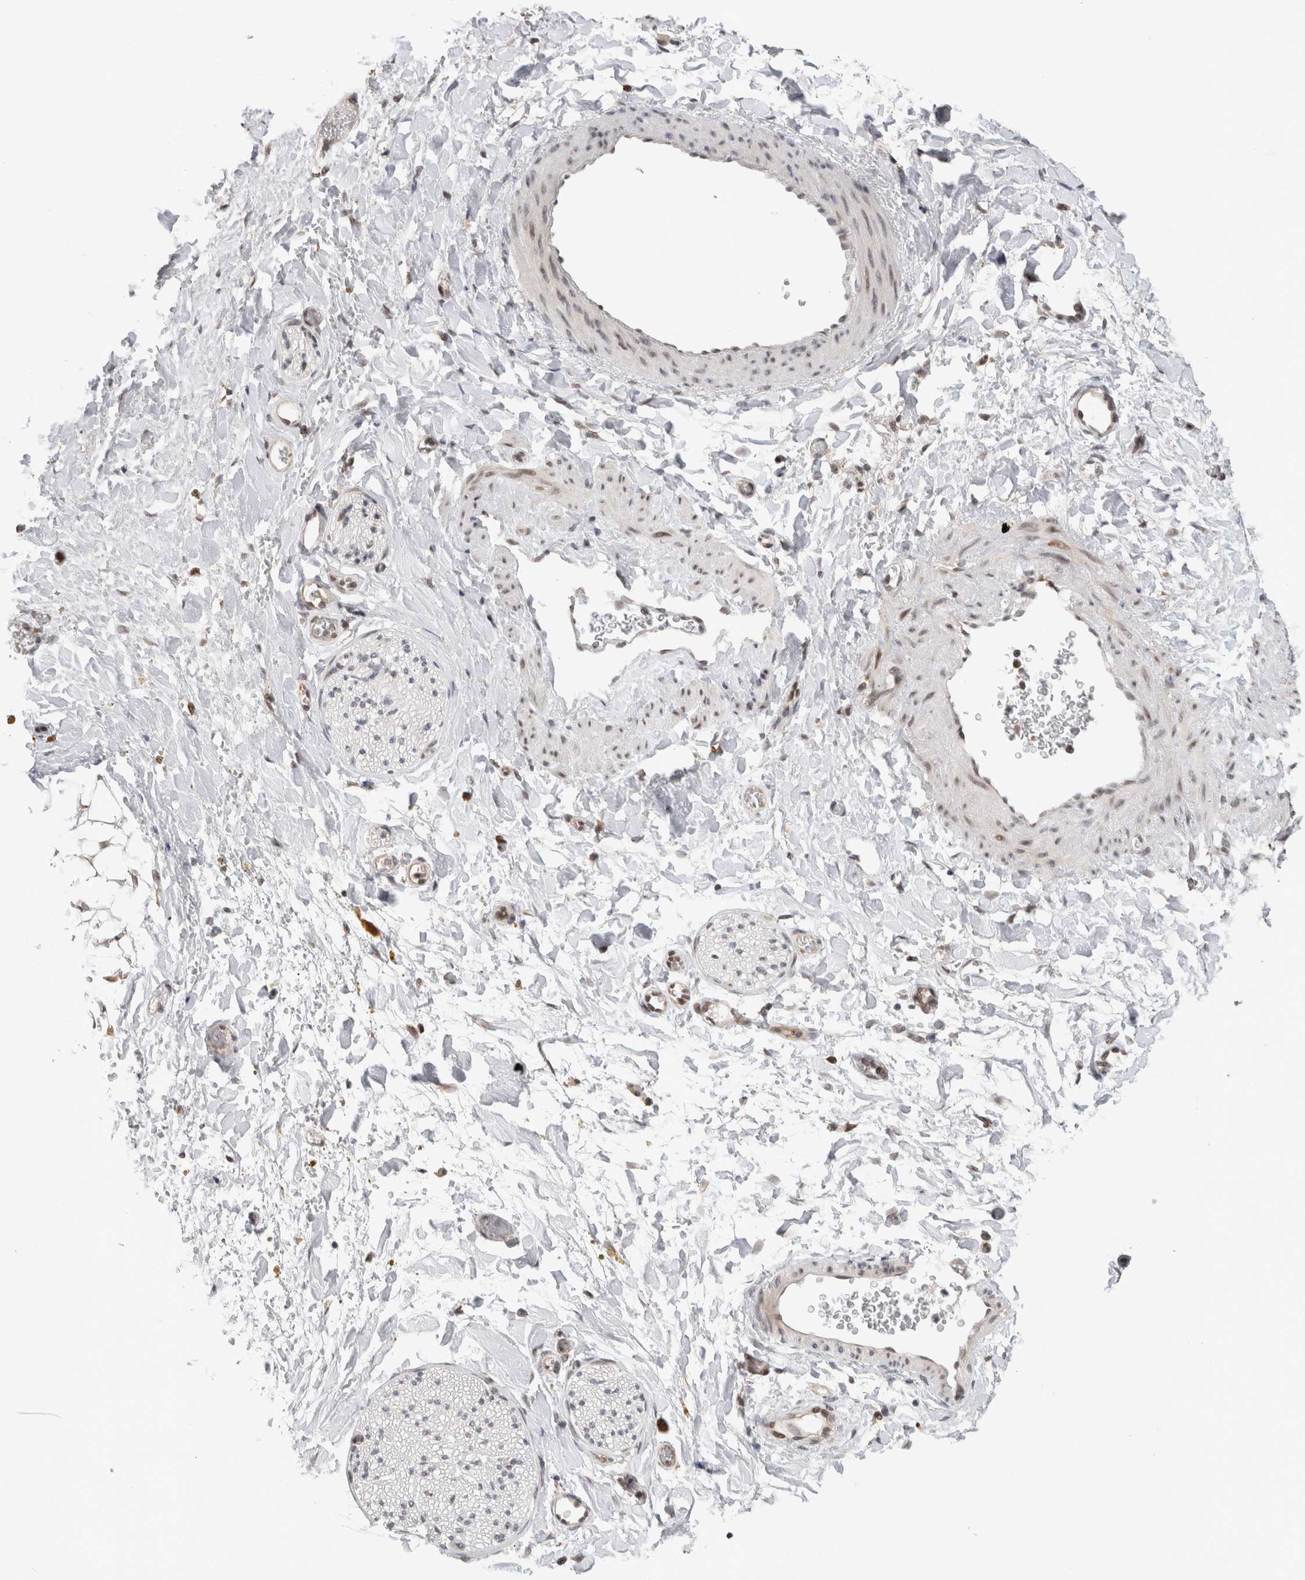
{"staining": {"intensity": "weak", "quantity": "<25%", "location": "cytoplasmic/membranous"}, "tissue": "adipose tissue", "cell_type": "Adipocytes", "image_type": "normal", "snomed": [{"axis": "morphology", "description": "Normal tissue, NOS"}, {"axis": "topography", "description": "Kidney"}, {"axis": "topography", "description": "Peripheral nerve tissue"}], "caption": "IHC of normal human adipose tissue exhibits no positivity in adipocytes. The staining was performed using DAB (3,3'-diaminobenzidine) to visualize the protein expression in brown, while the nuclei were stained in blue with hematoxylin (Magnification: 20x).", "gene": "ZNF521", "patient": {"sex": "male", "age": 7}}